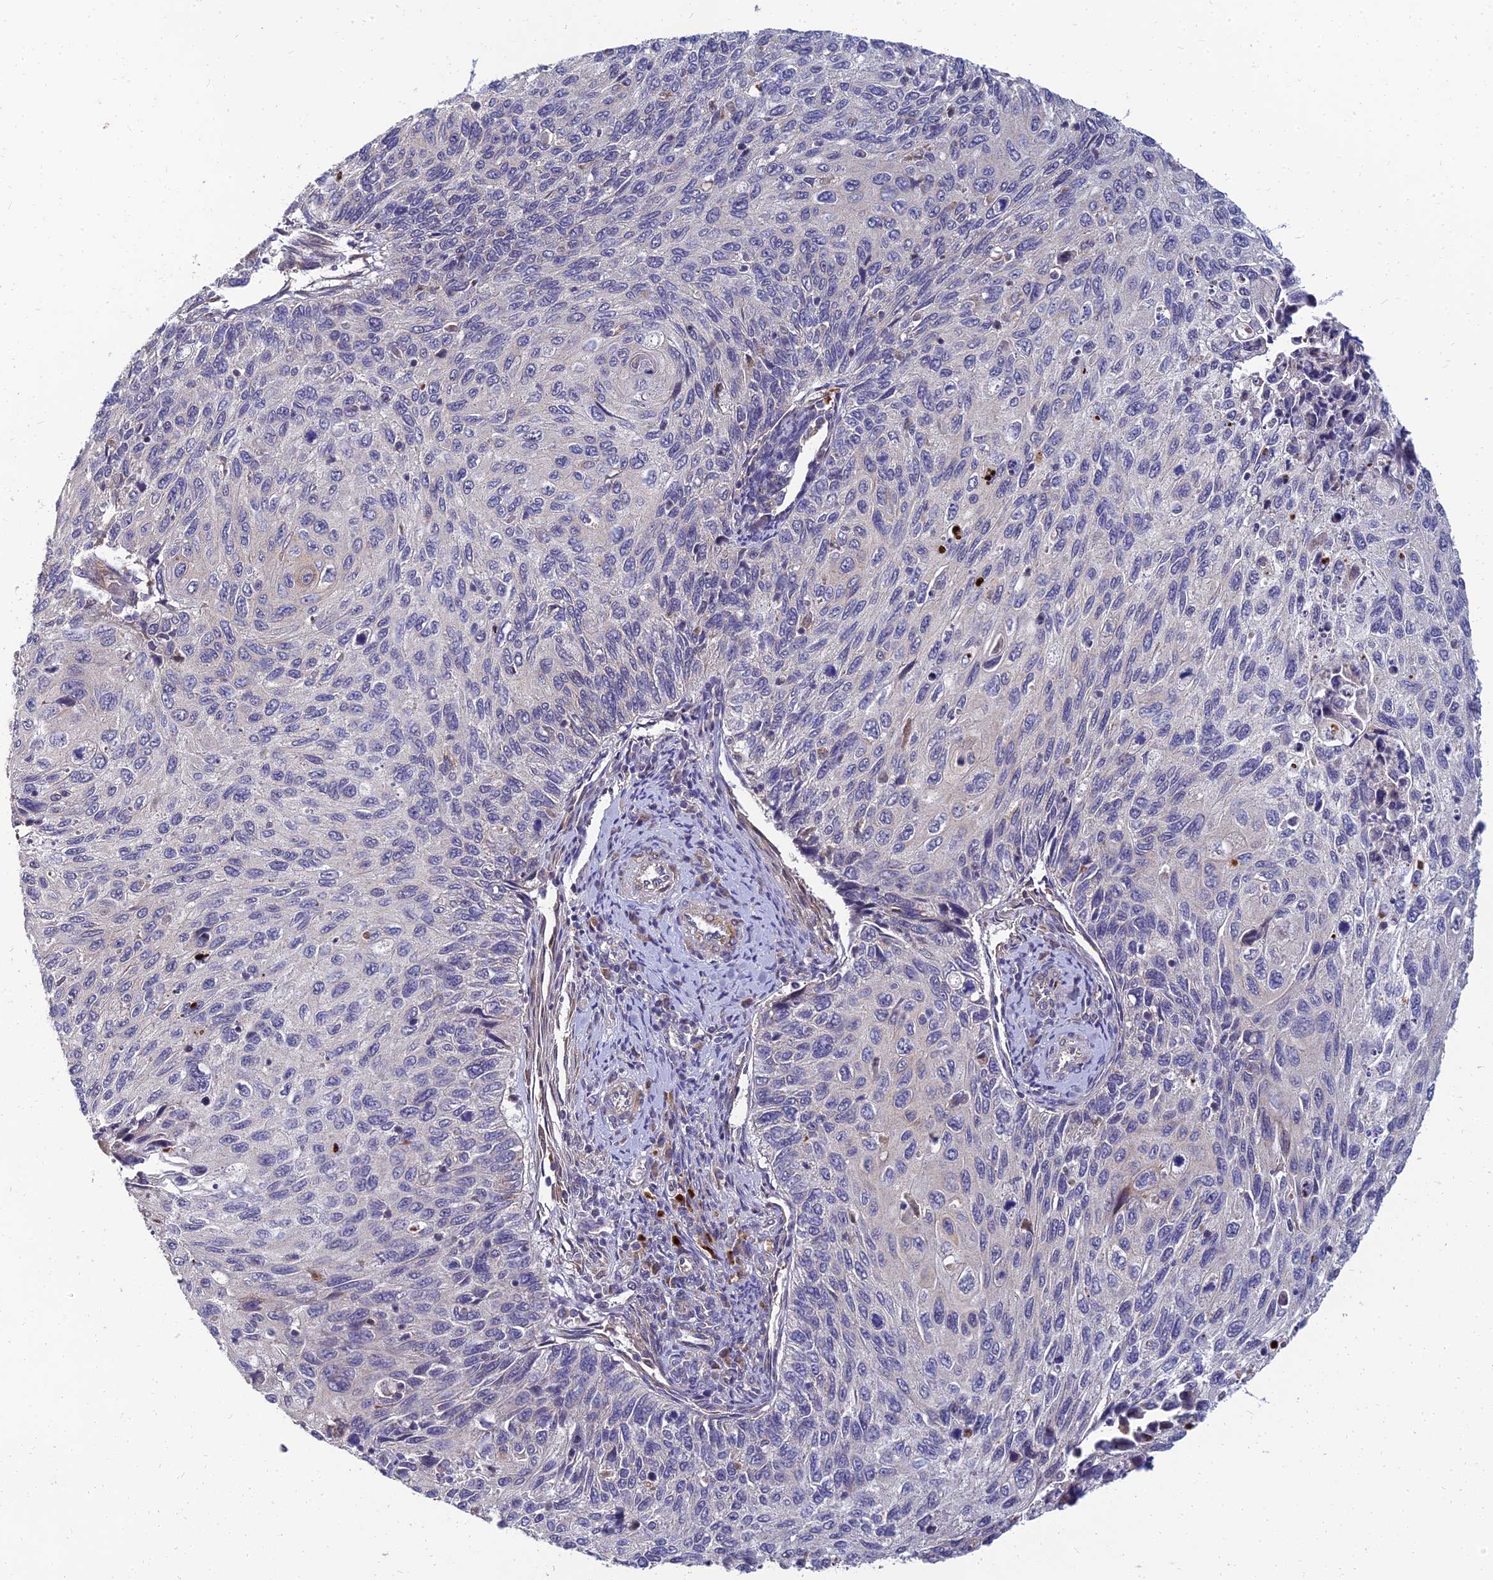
{"staining": {"intensity": "negative", "quantity": "none", "location": "none"}, "tissue": "cervical cancer", "cell_type": "Tumor cells", "image_type": "cancer", "snomed": [{"axis": "morphology", "description": "Squamous cell carcinoma, NOS"}, {"axis": "topography", "description": "Cervix"}], "caption": "This is a micrograph of immunohistochemistry staining of squamous cell carcinoma (cervical), which shows no positivity in tumor cells.", "gene": "NPY", "patient": {"sex": "female", "age": 70}}